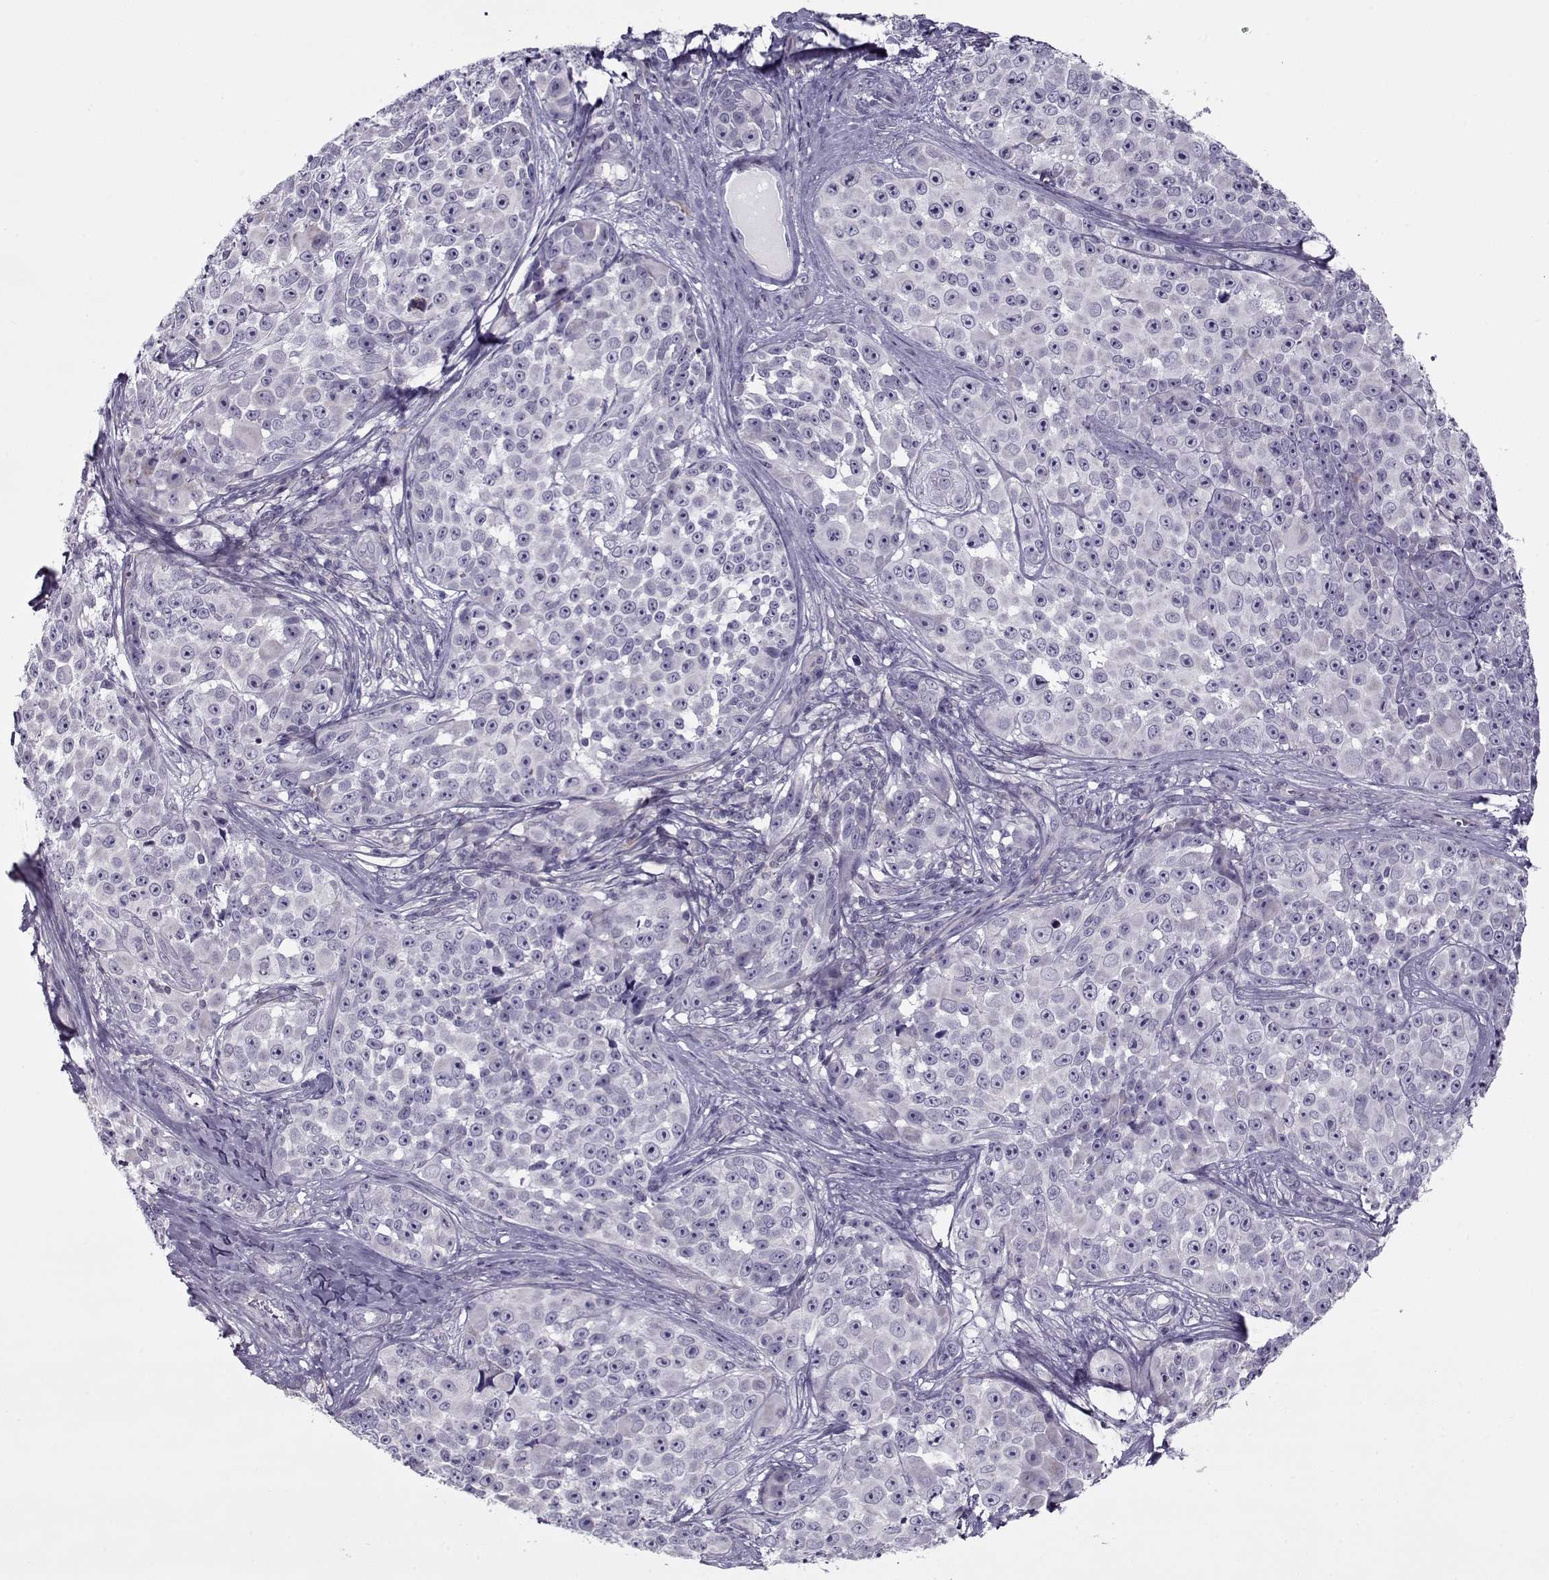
{"staining": {"intensity": "negative", "quantity": "none", "location": "none"}, "tissue": "melanoma", "cell_type": "Tumor cells", "image_type": "cancer", "snomed": [{"axis": "morphology", "description": "Malignant melanoma, NOS"}, {"axis": "topography", "description": "Skin"}], "caption": "Immunohistochemical staining of melanoma shows no significant expression in tumor cells.", "gene": "PP2D1", "patient": {"sex": "female", "age": 88}}